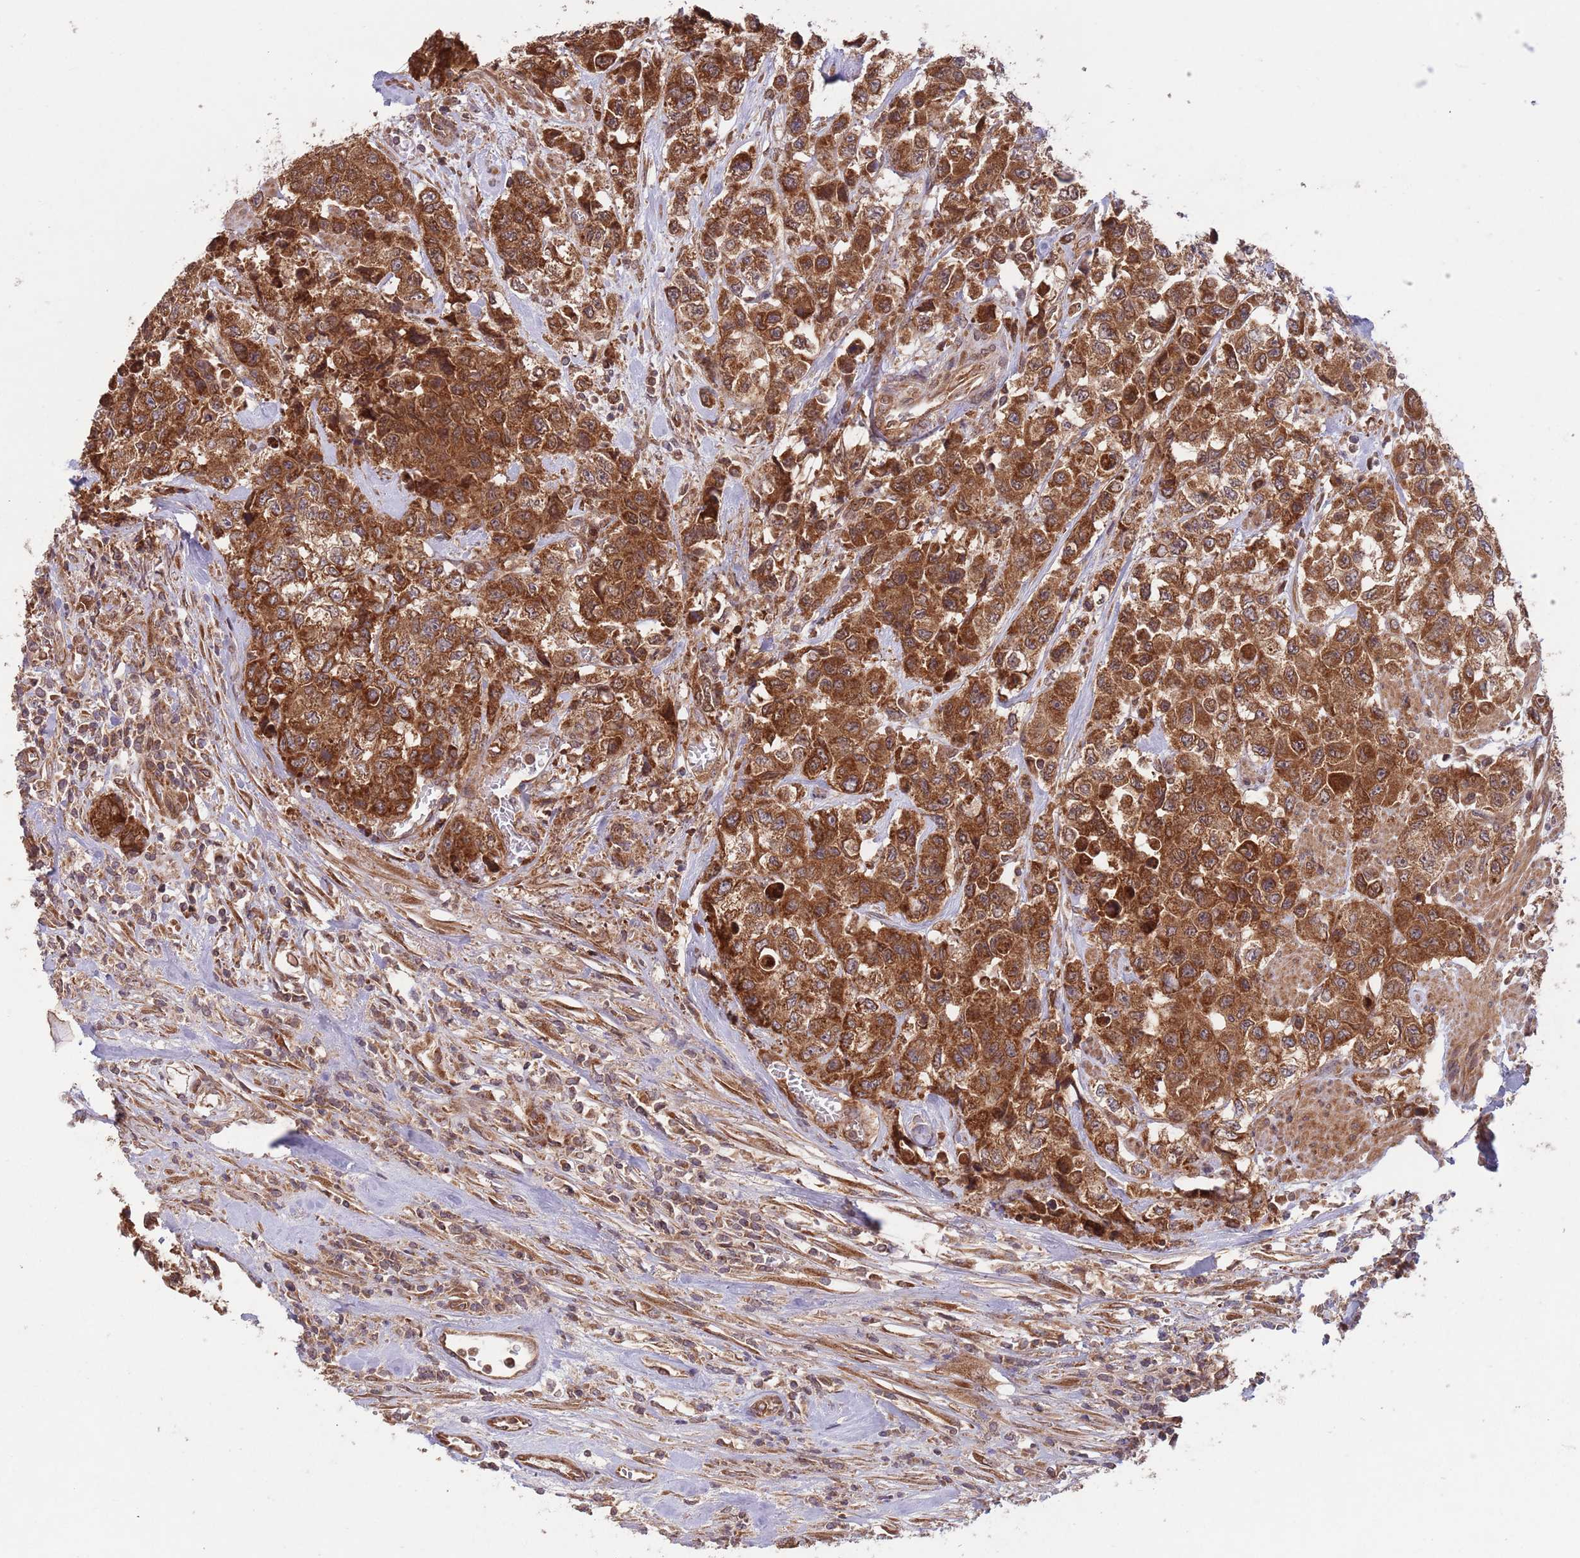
{"staining": {"intensity": "strong", "quantity": ">75%", "location": "cytoplasmic/membranous"}, "tissue": "urothelial cancer", "cell_type": "Tumor cells", "image_type": "cancer", "snomed": [{"axis": "morphology", "description": "Urothelial carcinoma, High grade"}, {"axis": "topography", "description": "Urinary bladder"}], "caption": "A histopathology image showing strong cytoplasmic/membranous positivity in about >75% of tumor cells in high-grade urothelial carcinoma, as visualized by brown immunohistochemical staining.", "gene": "MFNG", "patient": {"sex": "female", "age": 78}}